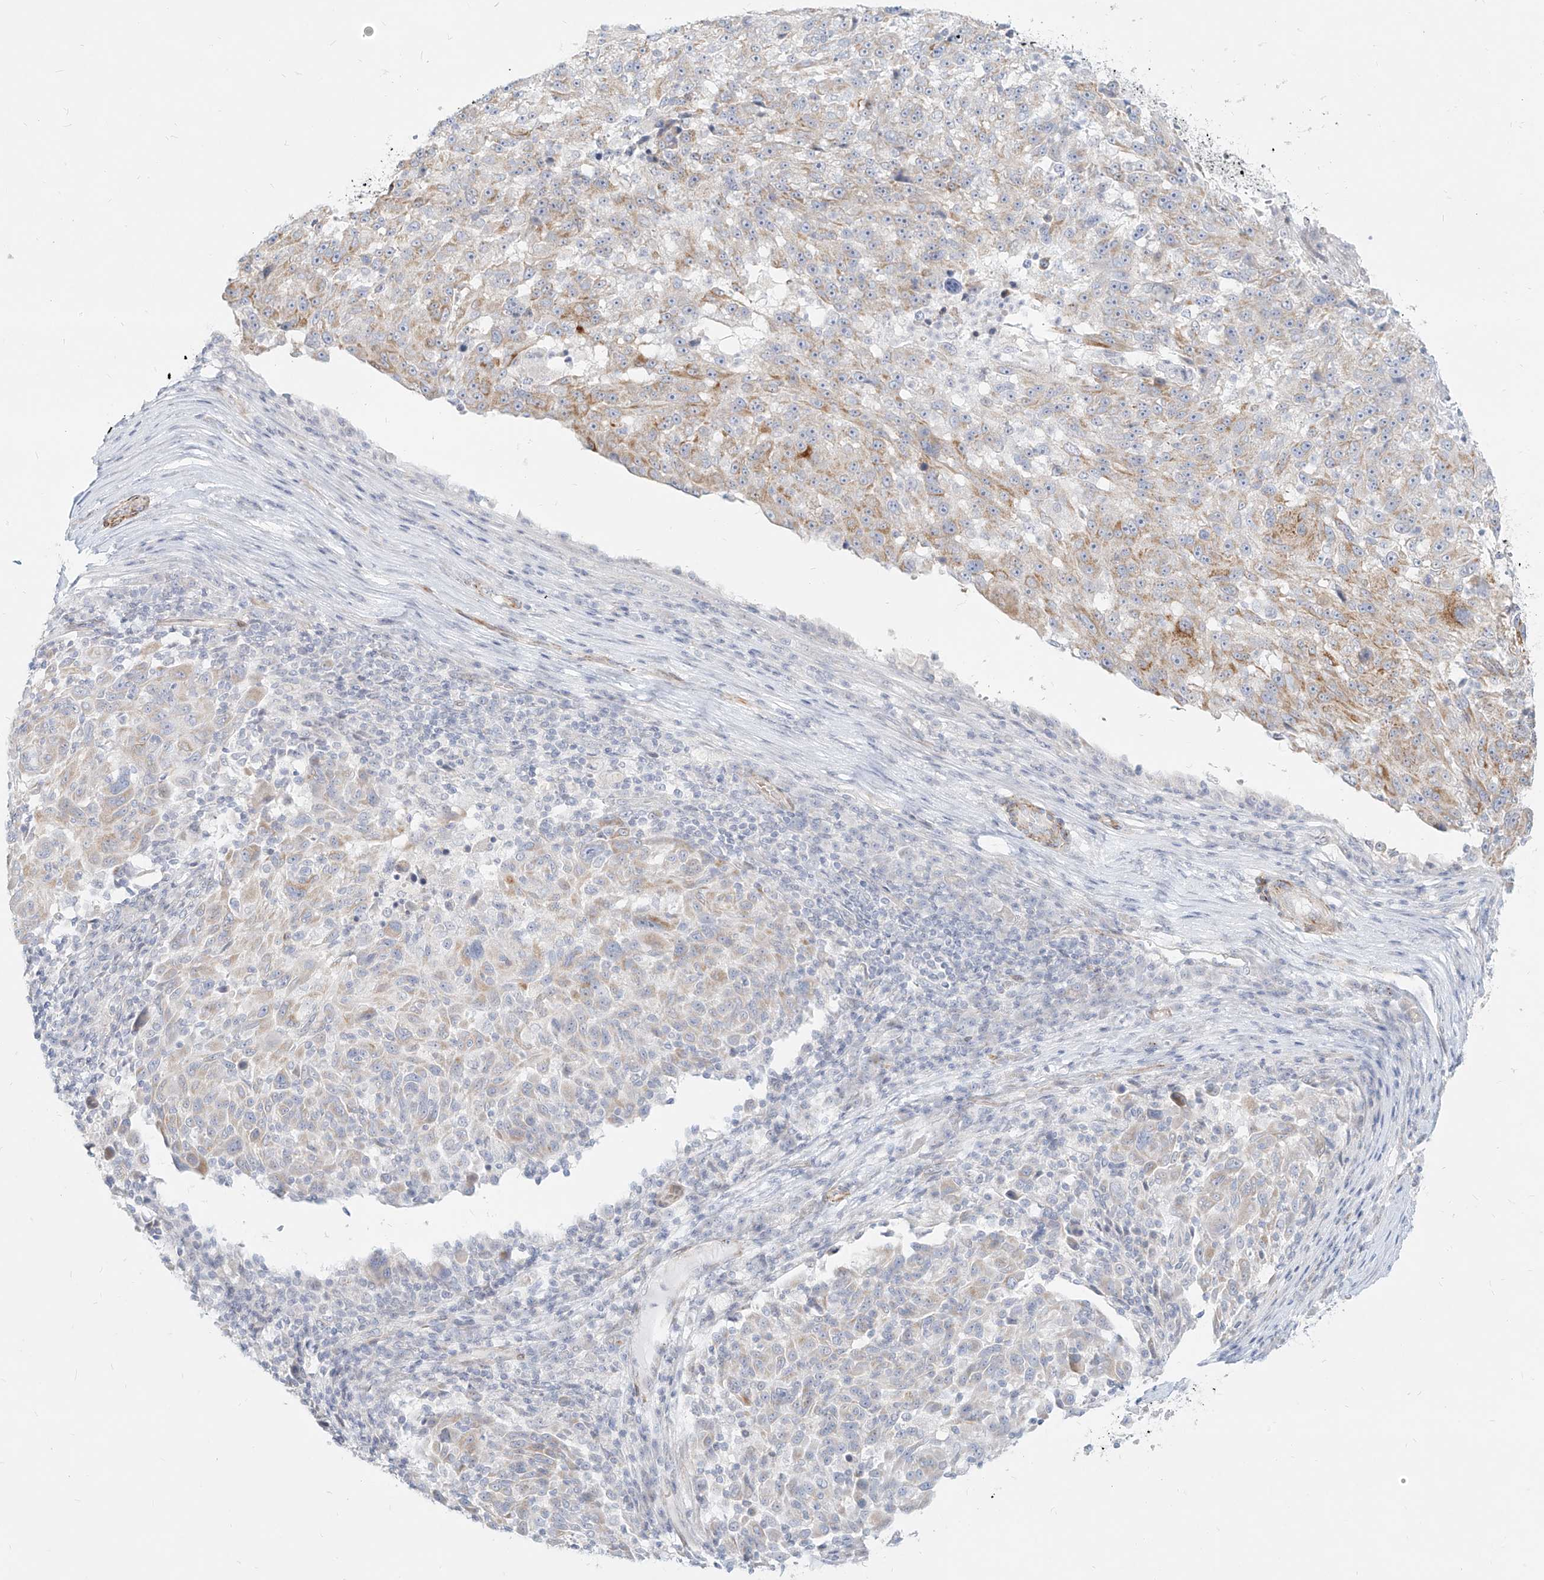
{"staining": {"intensity": "moderate", "quantity": "<25%", "location": "cytoplasmic/membranous"}, "tissue": "melanoma", "cell_type": "Tumor cells", "image_type": "cancer", "snomed": [{"axis": "morphology", "description": "Malignant melanoma, NOS"}, {"axis": "topography", "description": "Skin"}], "caption": "Immunohistochemistry (IHC) staining of melanoma, which demonstrates low levels of moderate cytoplasmic/membranous expression in approximately <25% of tumor cells indicating moderate cytoplasmic/membranous protein expression. The staining was performed using DAB (3,3'-diaminobenzidine) (brown) for protein detection and nuclei were counterstained in hematoxylin (blue).", "gene": "ITPKB", "patient": {"sex": "male", "age": 53}}